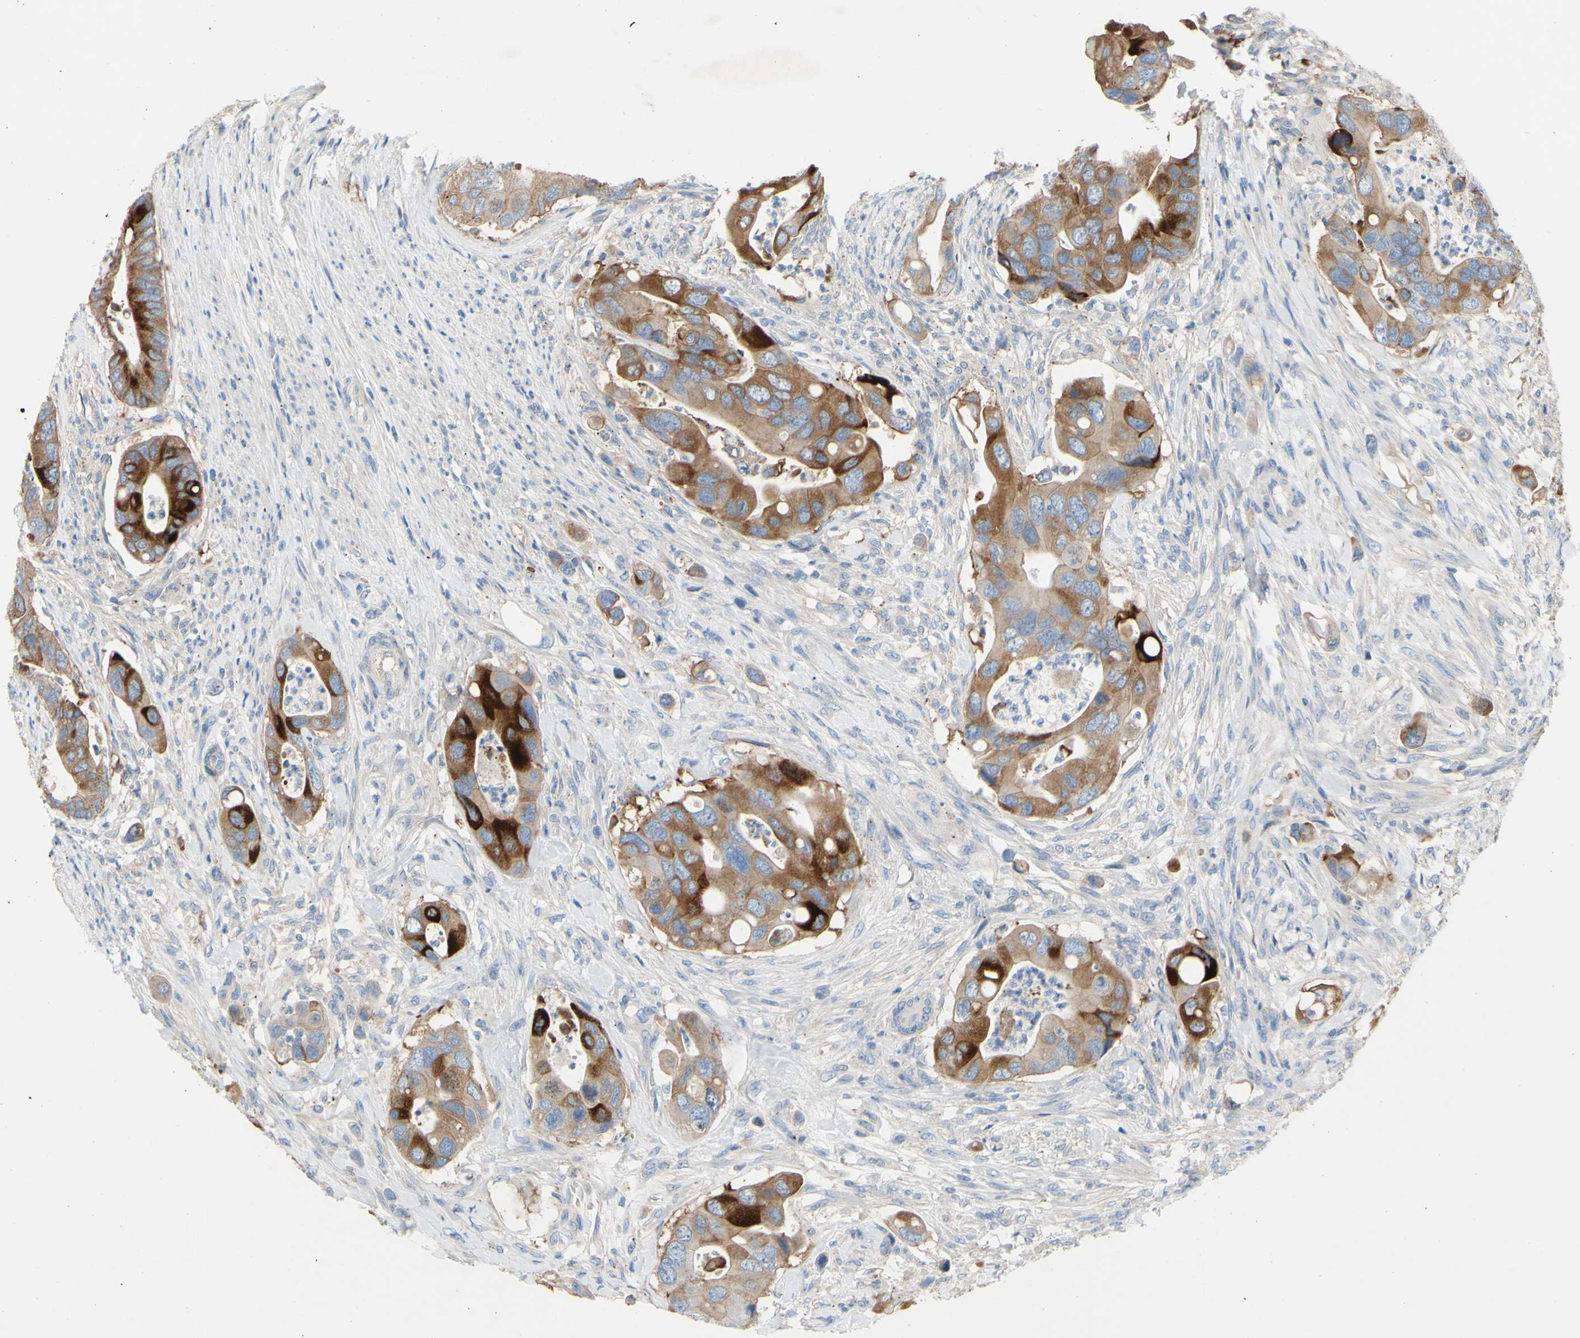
{"staining": {"intensity": "moderate", "quantity": "25%-75%", "location": "cytoplasmic/membranous"}, "tissue": "colorectal cancer", "cell_type": "Tumor cells", "image_type": "cancer", "snomed": [{"axis": "morphology", "description": "Adenocarcinoma, NOS"}, {"axis": "topography", "description": "Rectum"}], "caption": "The image reveals a brown stain indicating the presence of a protein in the cytoplasmic/membranous of tumor cells in colorectal adenocarcinoma.", "gene": "TMEM59L", "patient": {"sex": "female", "age": 57}}